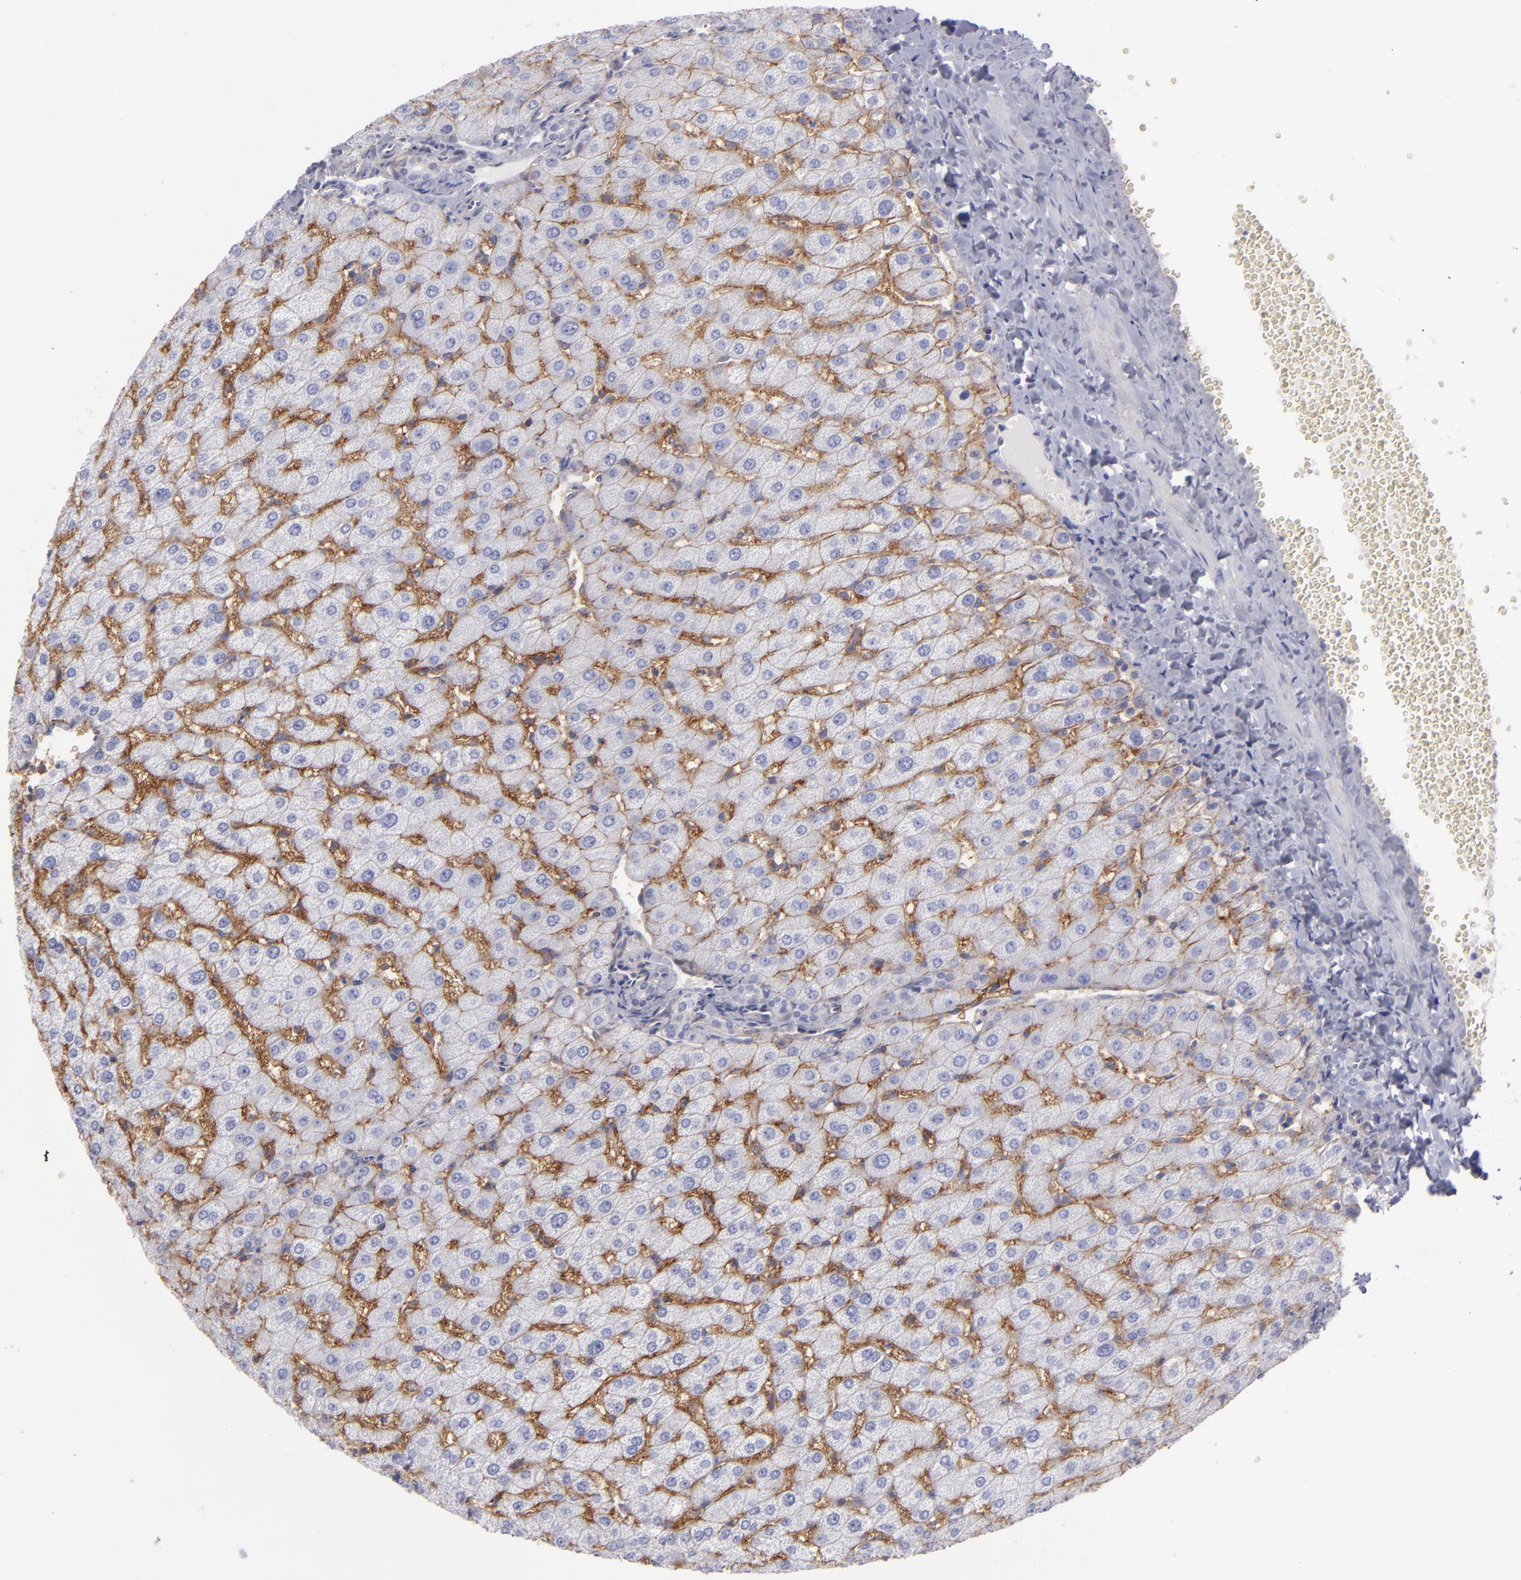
{"staining": {"intensity": "negative", "quantity": "none", "location": "none"}, "tissue": "liver", "cell_type": "Cholangiocytes", "image_type": "normal", "snomed": [{"axis": "morphology", "description": "Normal tissue, NOS"}, {"axis": "morphology", "description": "Fibrosis, NOS"}, {"axis": "topography", "description": "Liver"}], "caption": "DAB (3,3'-diaminobenzidine) immunohistochemical staining of benign human liver shows no significant positivity in cholangiocytes. Nuclei are stained in blue.", "gene": "BSG", "patient": {"sex": "female", "age": 29}}